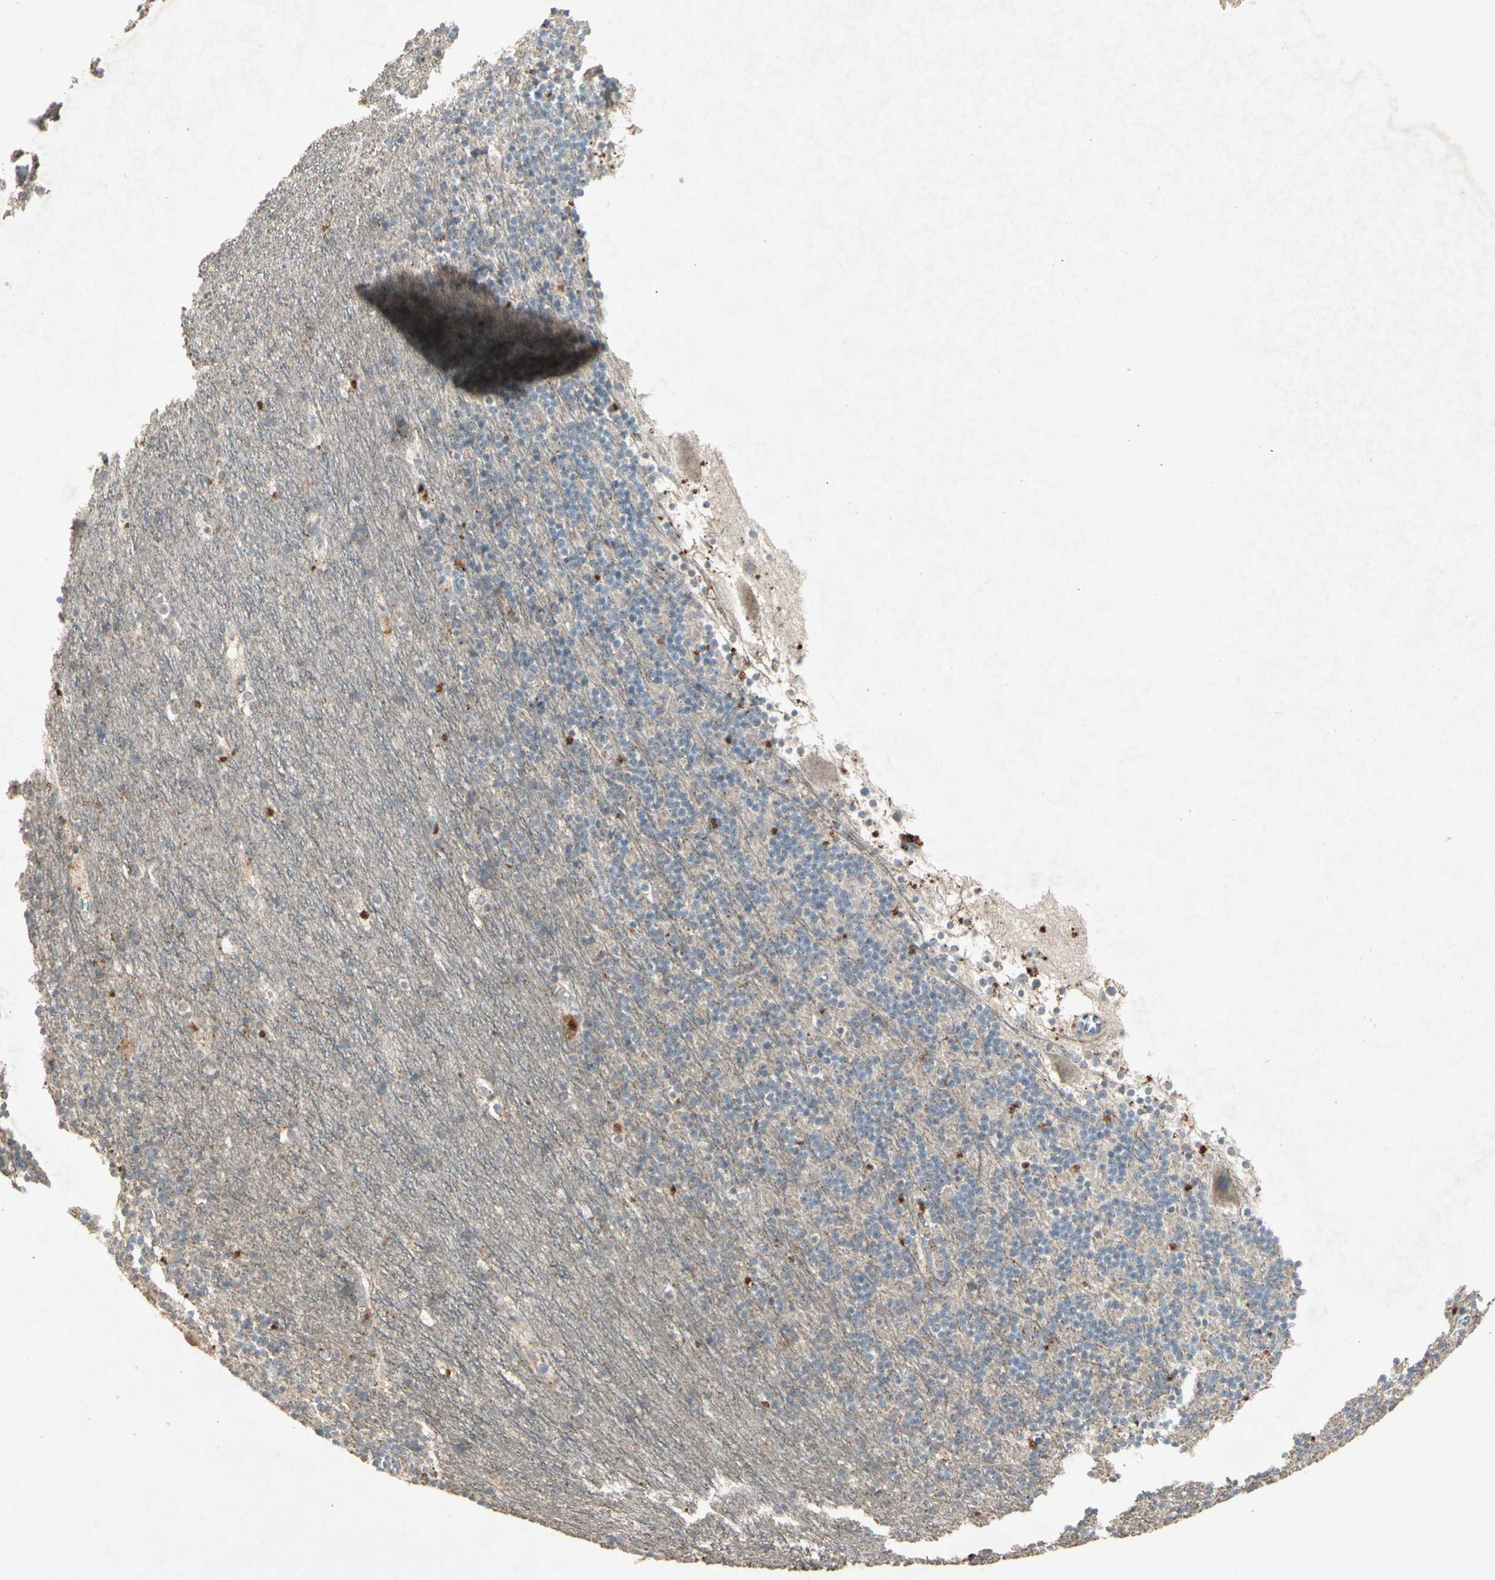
{"staining": {"intensity": "weak", "quantity": "<25%", "location": "cytoplasmic/membranous"}, "tissue": "cerebellum", "cell_type": "Cells in granular layer", "image_type": "normal", "snomed": [{"axis": "morphology", "description": "Normal tissue, NOS"}, {"axis": "topography", "description": "Cerebellum"}], "caption": "IHC of benign human cerebellum shows no staining in cells in granular layer. (DAB (3,3'-diaminobenzidine) immunohistochemistry visualized using brightfield microscopy, high magnification).", "gene": "GPLD1", "patient": {"sex": "male", "age": 45}}